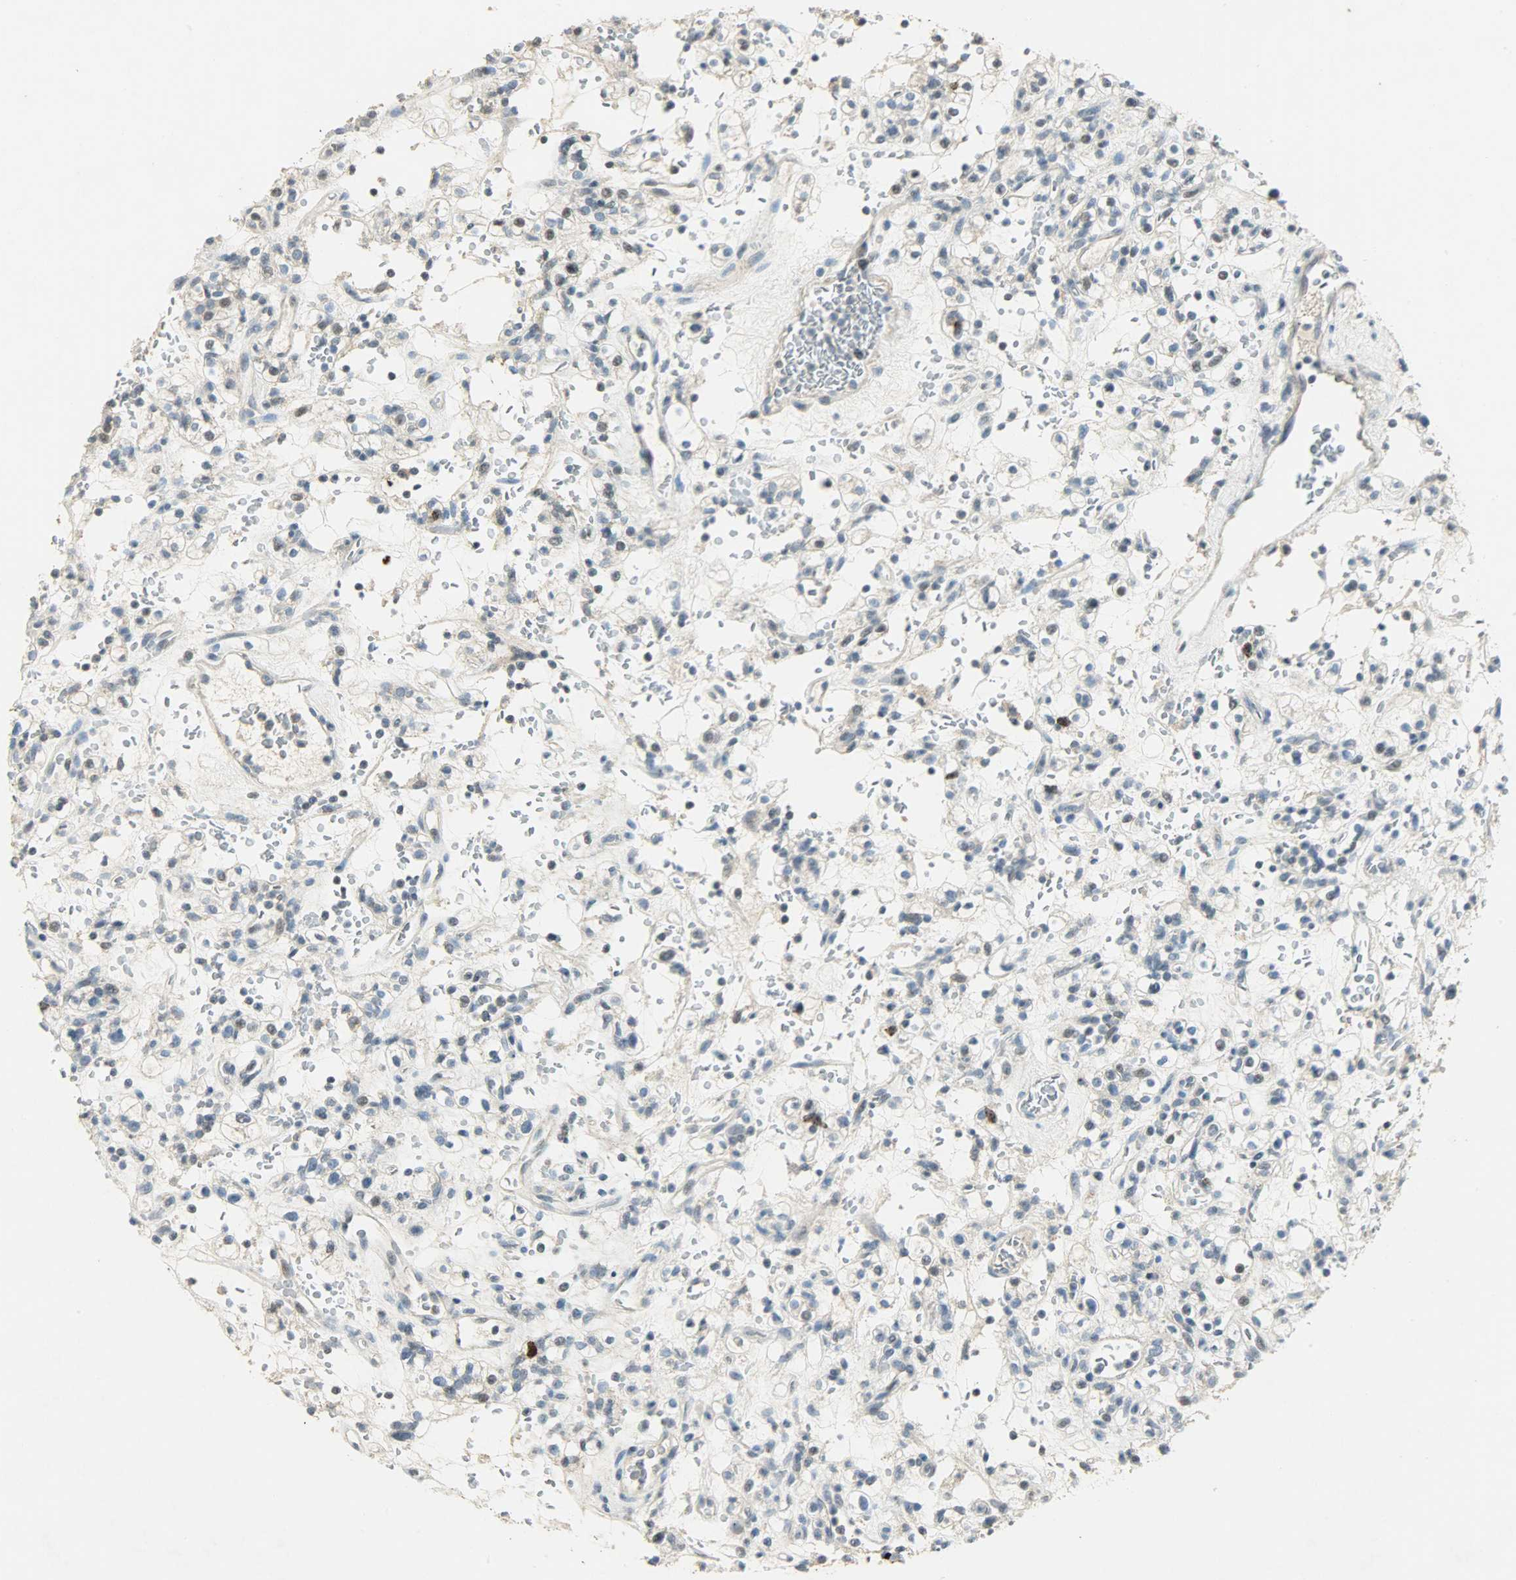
{"staining": {"intensity": "strong", "quantity": "<25%", "location": "nuclear"}, "tissue": "renal cancer", "cell_type": "Tumor cells", "image_type": "cancer", "snomed": [{"axis": "morphology", "description": "Normal tissue, NOS"}, {"axis": "morphology", "description": "Adenocarcinoma, NOS"}, {"axis": "topography", "description": "Kidney"}], "caption": "A medium amount of strong nuclear staining is seen in approximately <25% of tumor cells in renal cancer tissue.", "gene": "AURKB", "patient": {"sex": "female", "age": 72}}